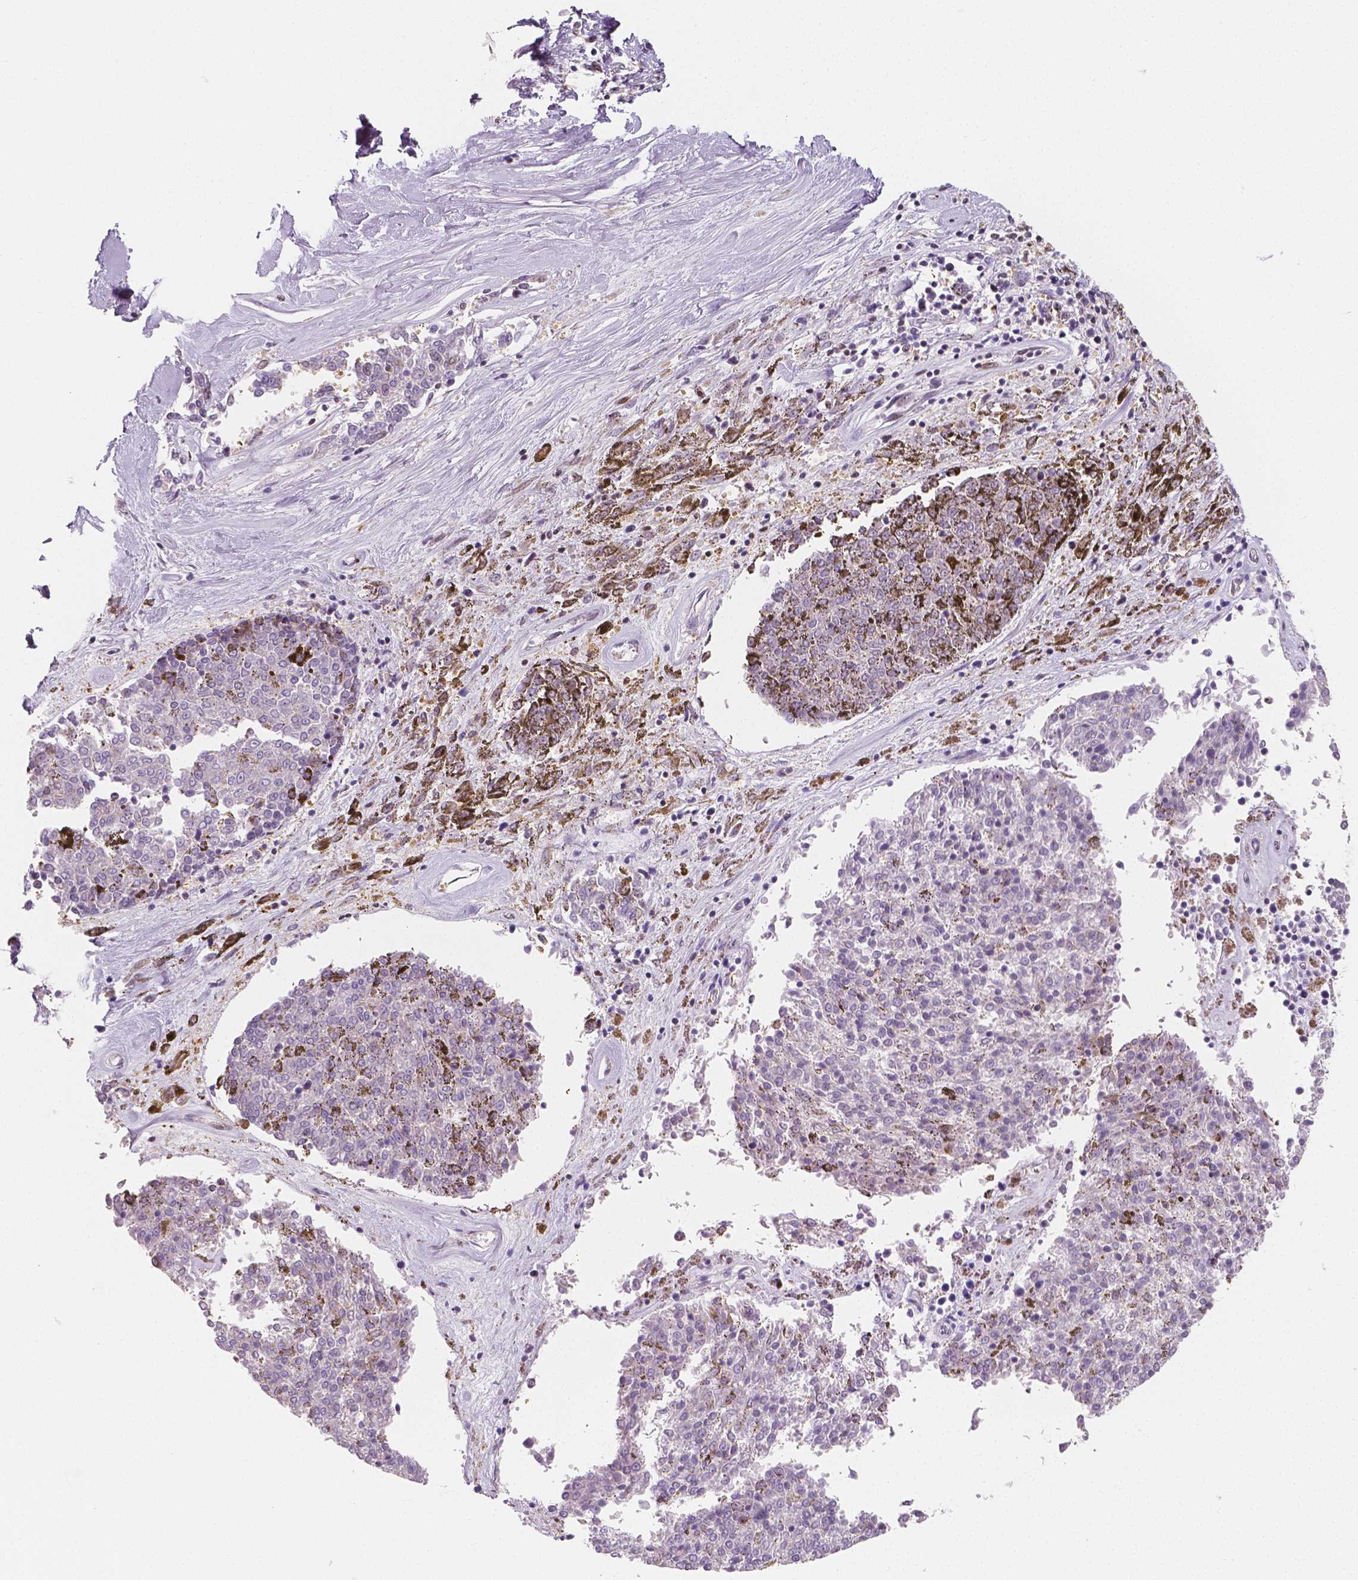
{"staining": {"intensity": "moderate", "quantity": "<25%", "location": "nuclear"}, "tissue": "melanoma", "cell_type": "Tumor cells", "image_type": "cancer", "snomed": [{"axis": "morphology", "description": "Malignant melanoma, NOS"}, {"axis": "topography", "description": "Skin"}], "caption": "Immunohistochemistry (IHC) image of melanoma stained for a protein (brown), which exhibits low levels of moderate nuclear staining in approximately <25% of tumor cells.", "gene": "NUCKS1", "patient": {"sex": "female", "age": 72}}